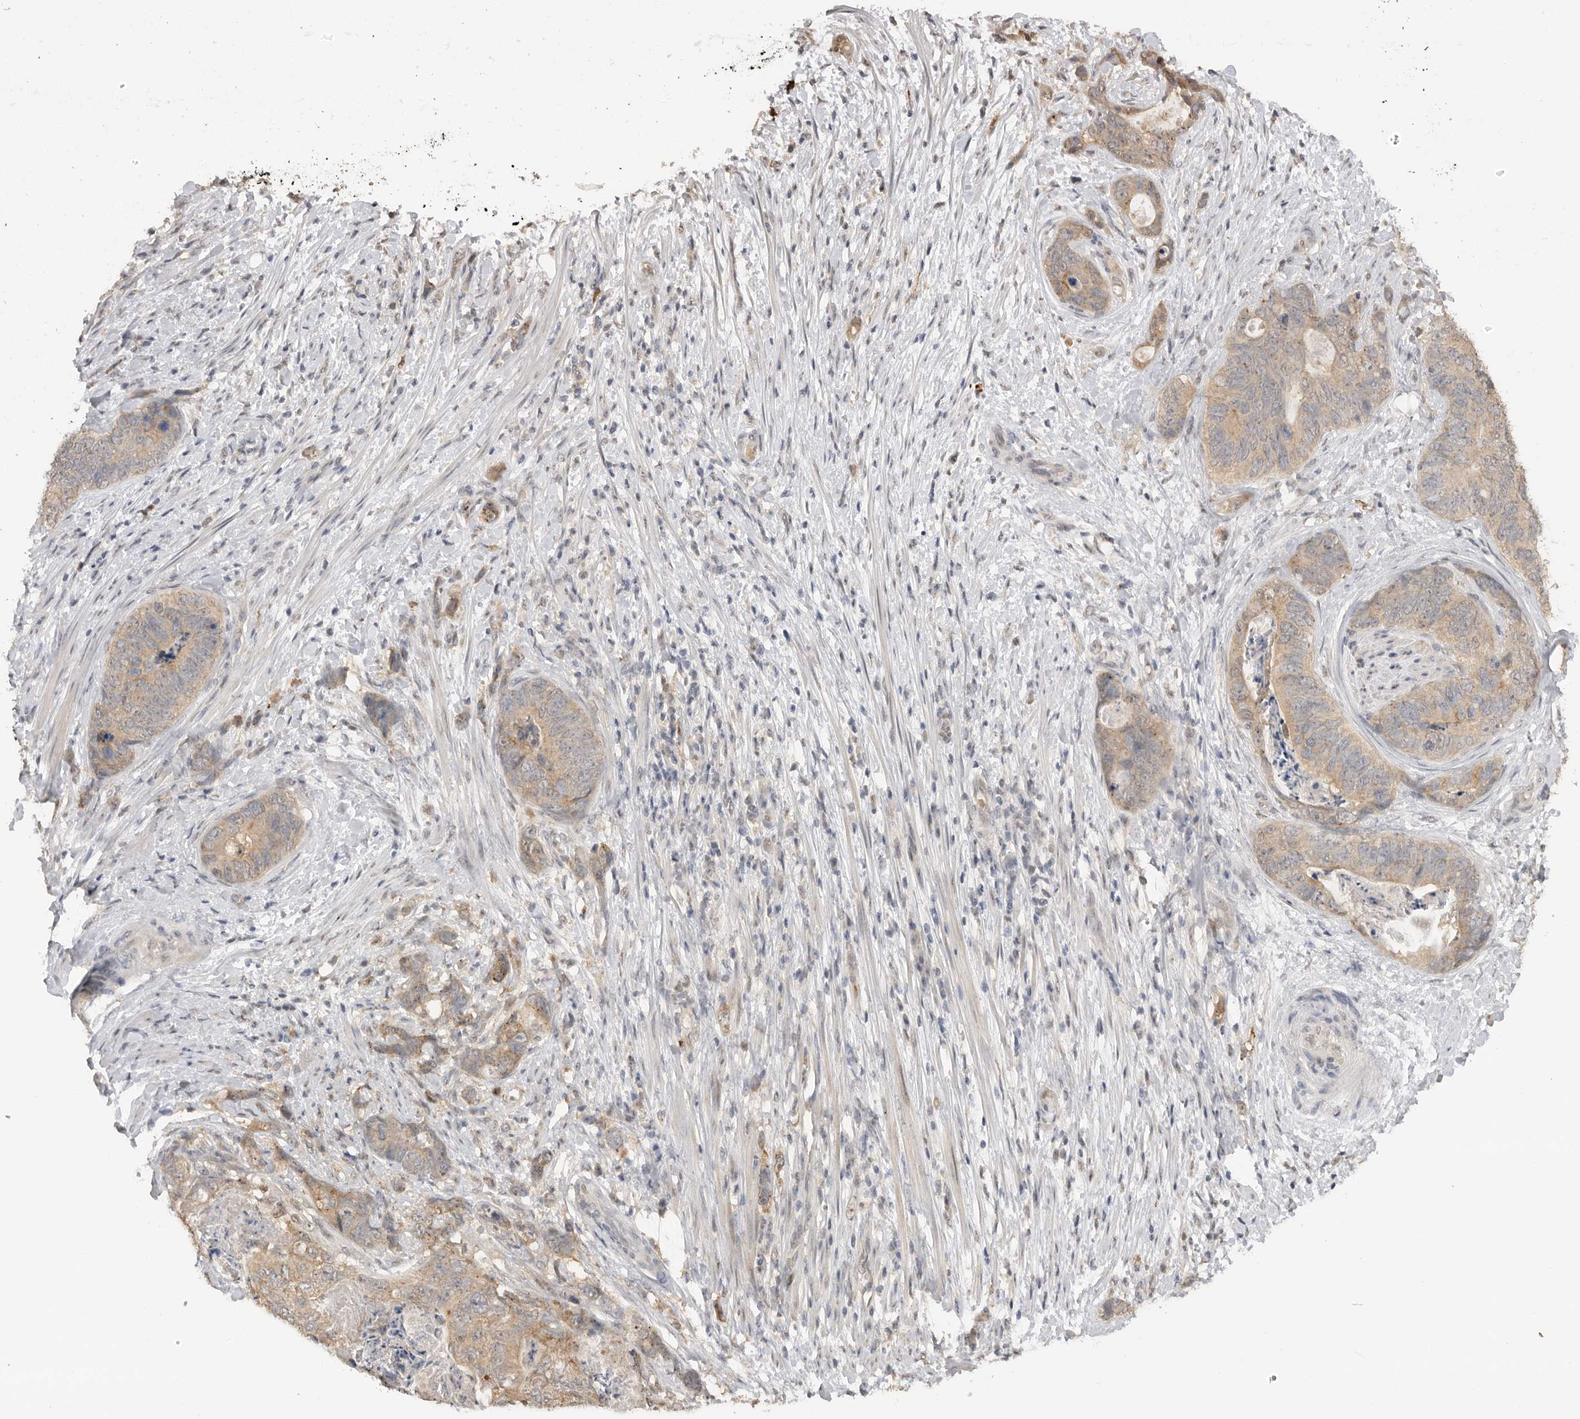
{"staining": {"intensity": "weak", "quantity": ">75%", "location": "cytoplasmic/membranous"}, "tissue": "stomach cancer", "cell_type": "Tumor cells", "image_type": "cancer", "snomed": [{"axis": "morphology", "description": "Normal tissue, NOS"}, {"axis": "morphology", "description": "Adenocarcinoma, NOS"}, {"axis": "topography", "description": "Stomach"}], "caption": "Protein staining of stomach adenocarcinoma tissue displays weak cytoplasmic/membranous expression in approximately >75% of tumor cells.", "gene": "ASPSCR1", "patient": {"sex": "female", "age": 89}}